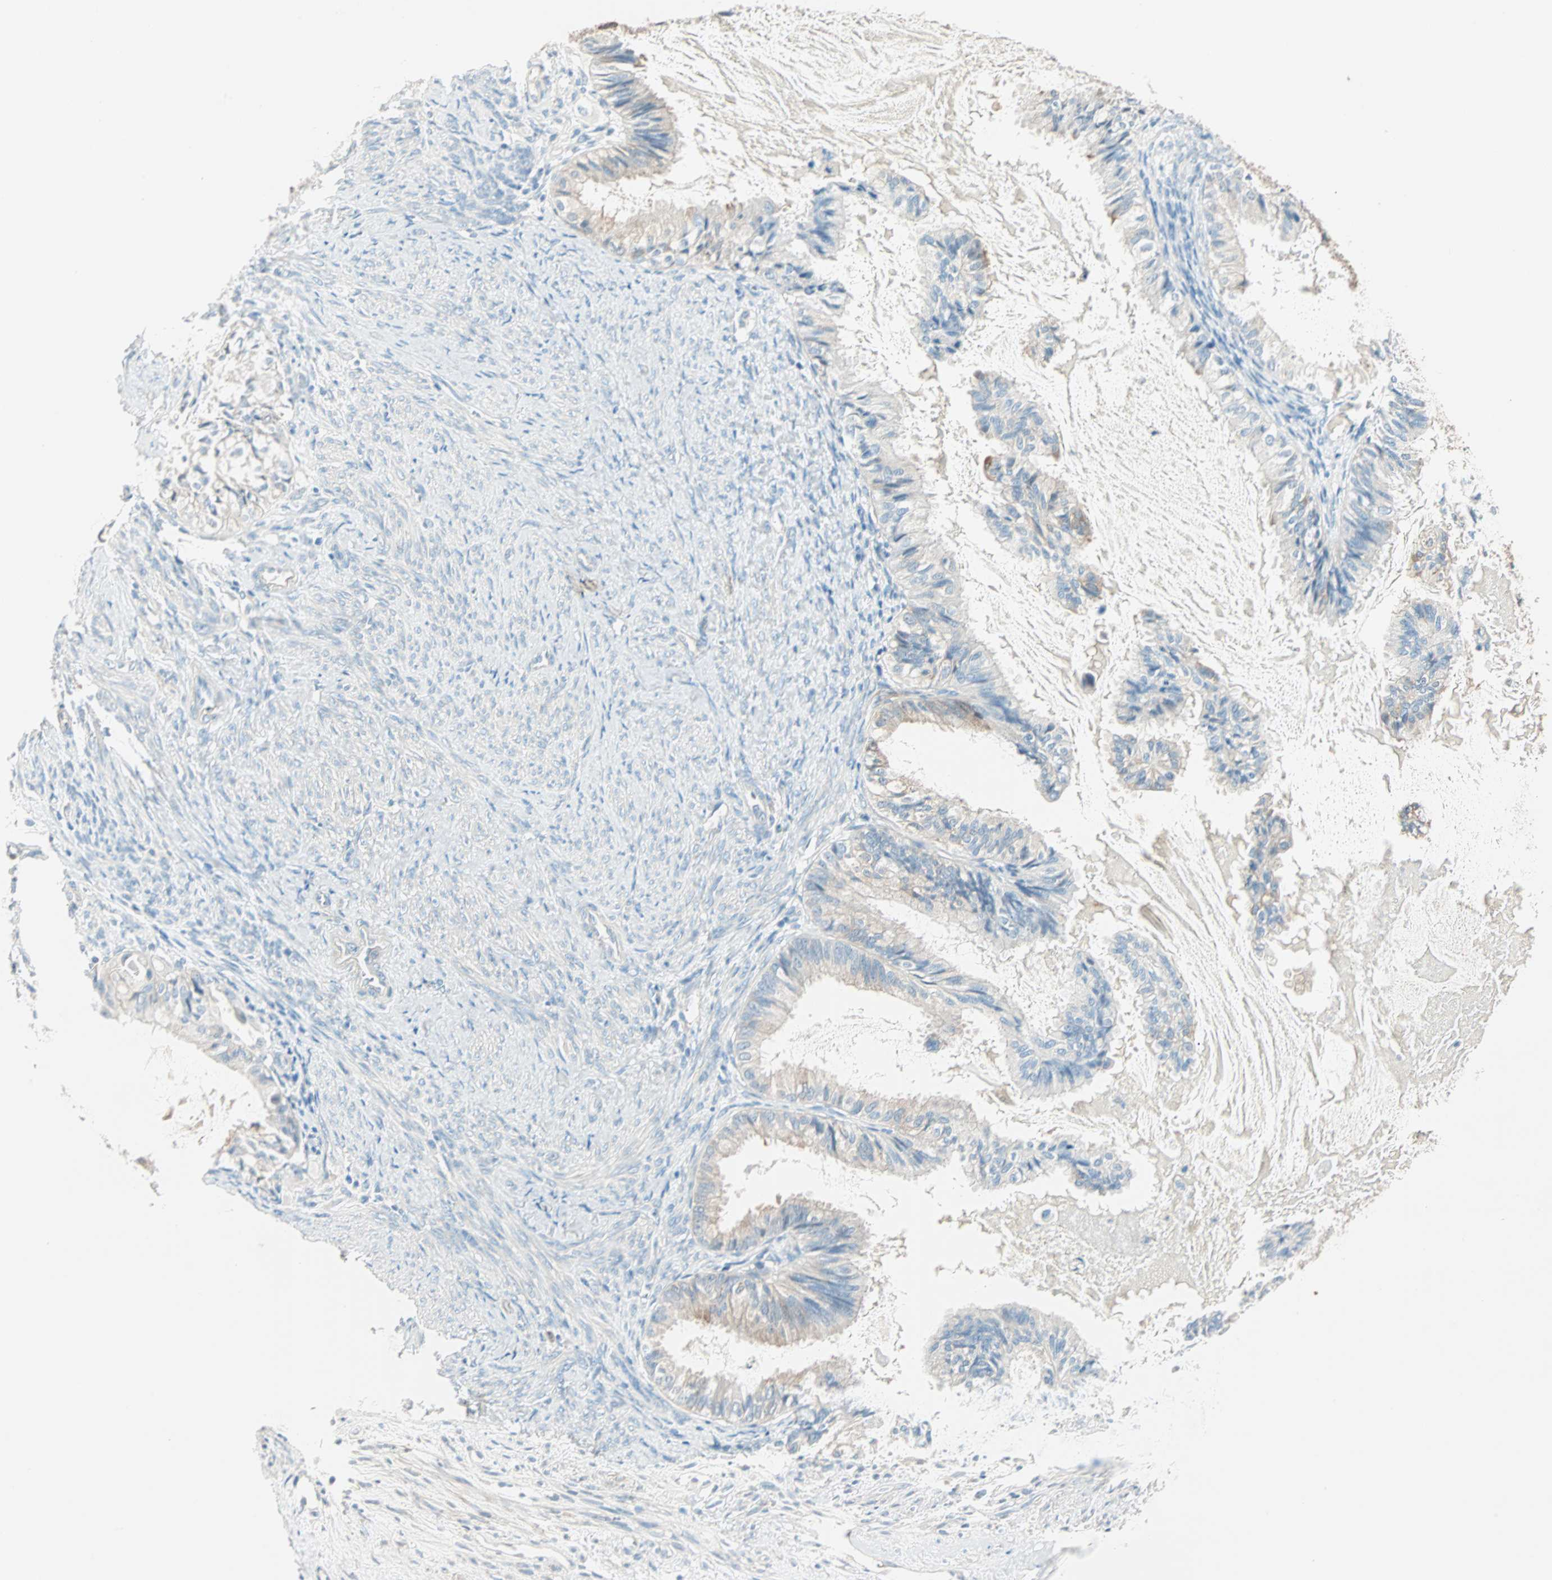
{"staining": {"intensity": "weak", "quantity": "25%-75%", "location": "cytoplasmic/membranous"}, "tissue": "cervical cancer", "cell_type": "Tumor cells", "image_type": "cancer", "snomed": [{"axis": "morphology", "description": "Normal tissue, NOS"}, {"axis": "morphology", "description": "Adenocarcinoma, NOS"}, {"axis": "topography", "description": "Cervix"}, {"axis": "topography", "description": "Endometrium"}], "caption": "A high-resolution photomicrograph shows immunohistochemistry staining of cervical adenocarcinoma, which reveals weak cytoplasmic/membranous expression in about 25%-75% of tumor cells.", "gene": "ATF6", "patient": {"sex": "female", "age": 86}}